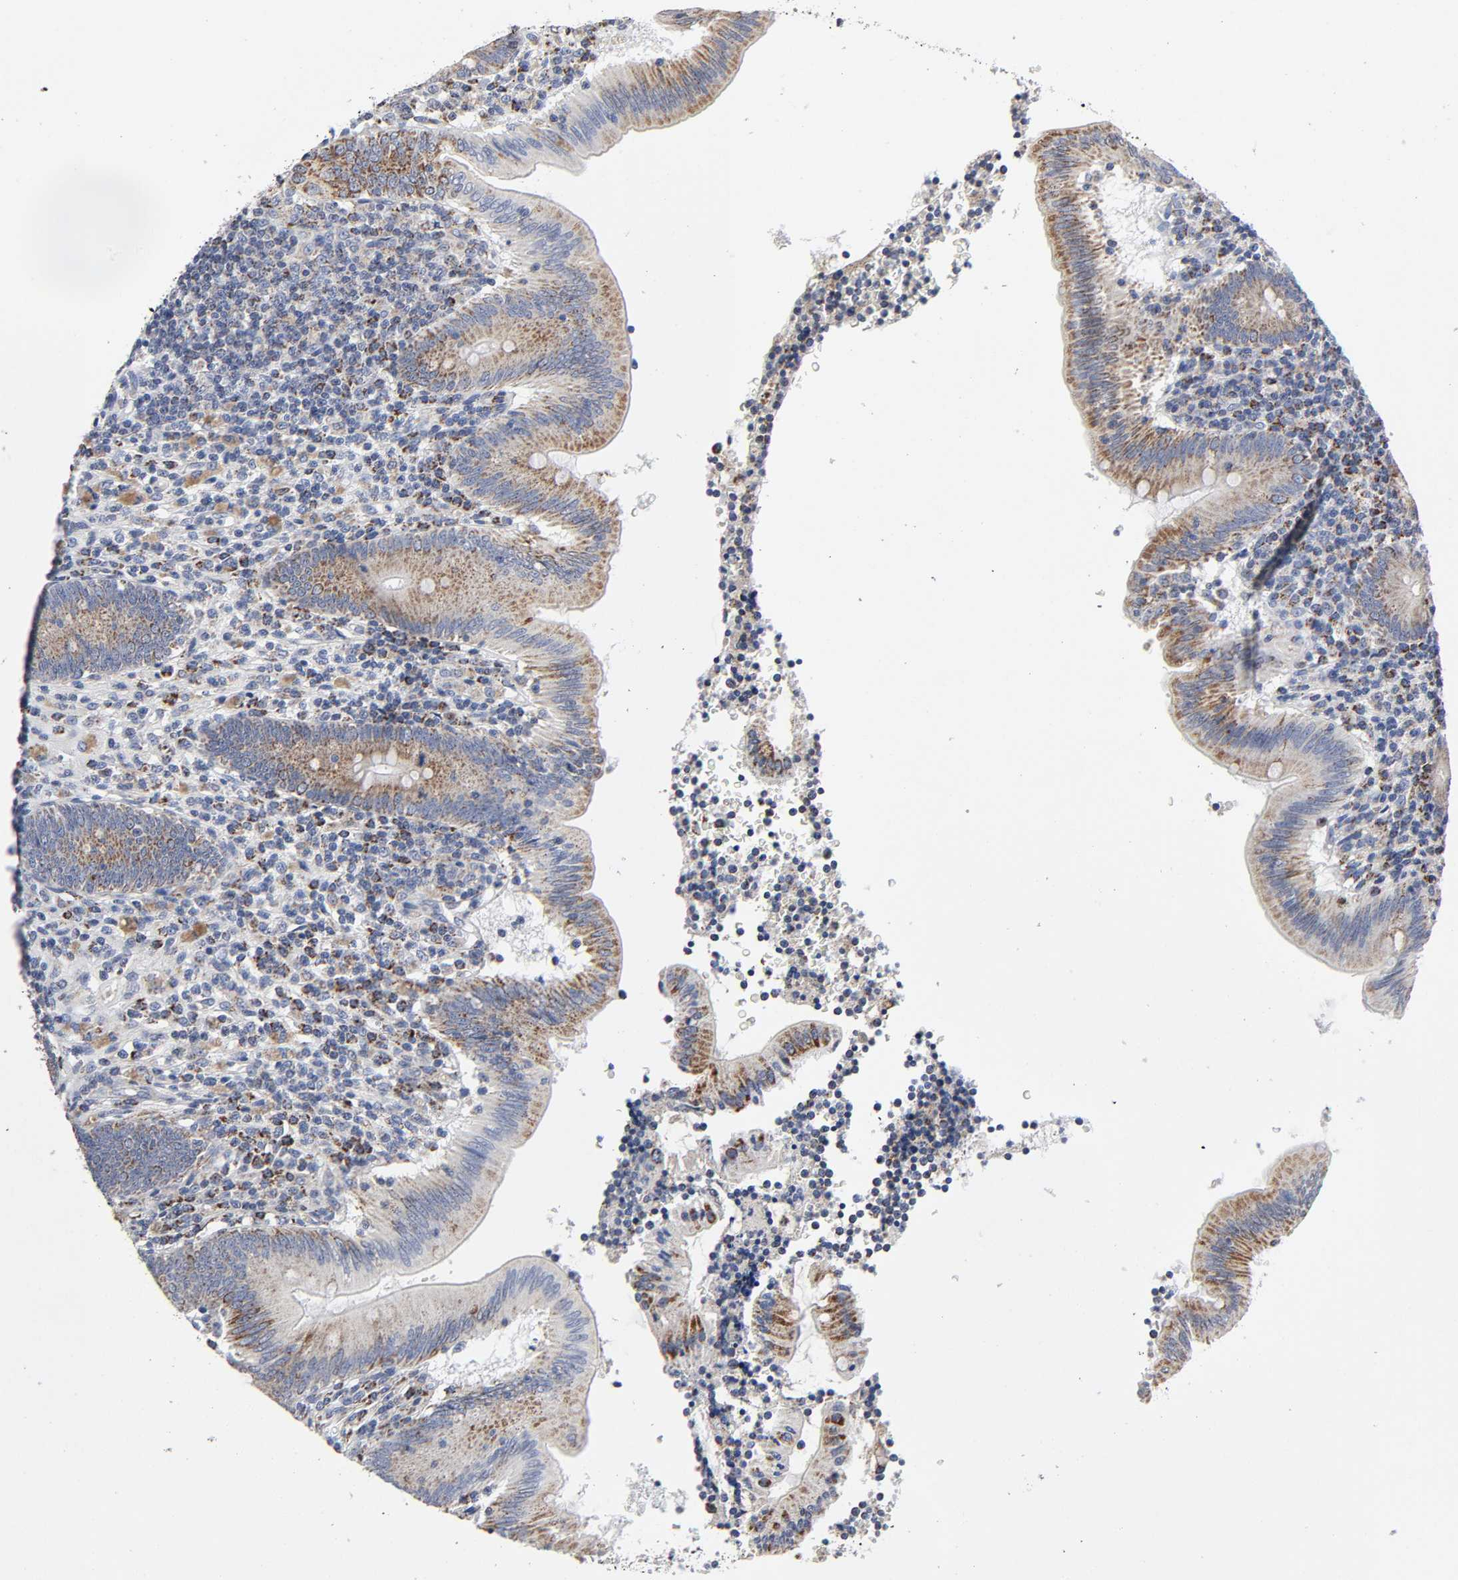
{"staining": {"intensity": "strong", "quantity": "25%-75%", "location": "cytoplasmic/membranous"}, "tissue": "appendix", "cell_type": "Glandular cells", "image_type": "normal", "snomed": [{"axis": "morphology", "description": "Normal tissue, NOS"}, {"axis": "morphology", "description": "Inflammation, NOS"}, {"axis": "topography", "description": "Appendix"}], "caption": "The image reveals staining of benign appendix, revealing strong cytoplasmic/membranous protein expression (brown color) within glandular cells.", "gene": "AOPEP", "patient": {"sex": "male", "age": 46}}